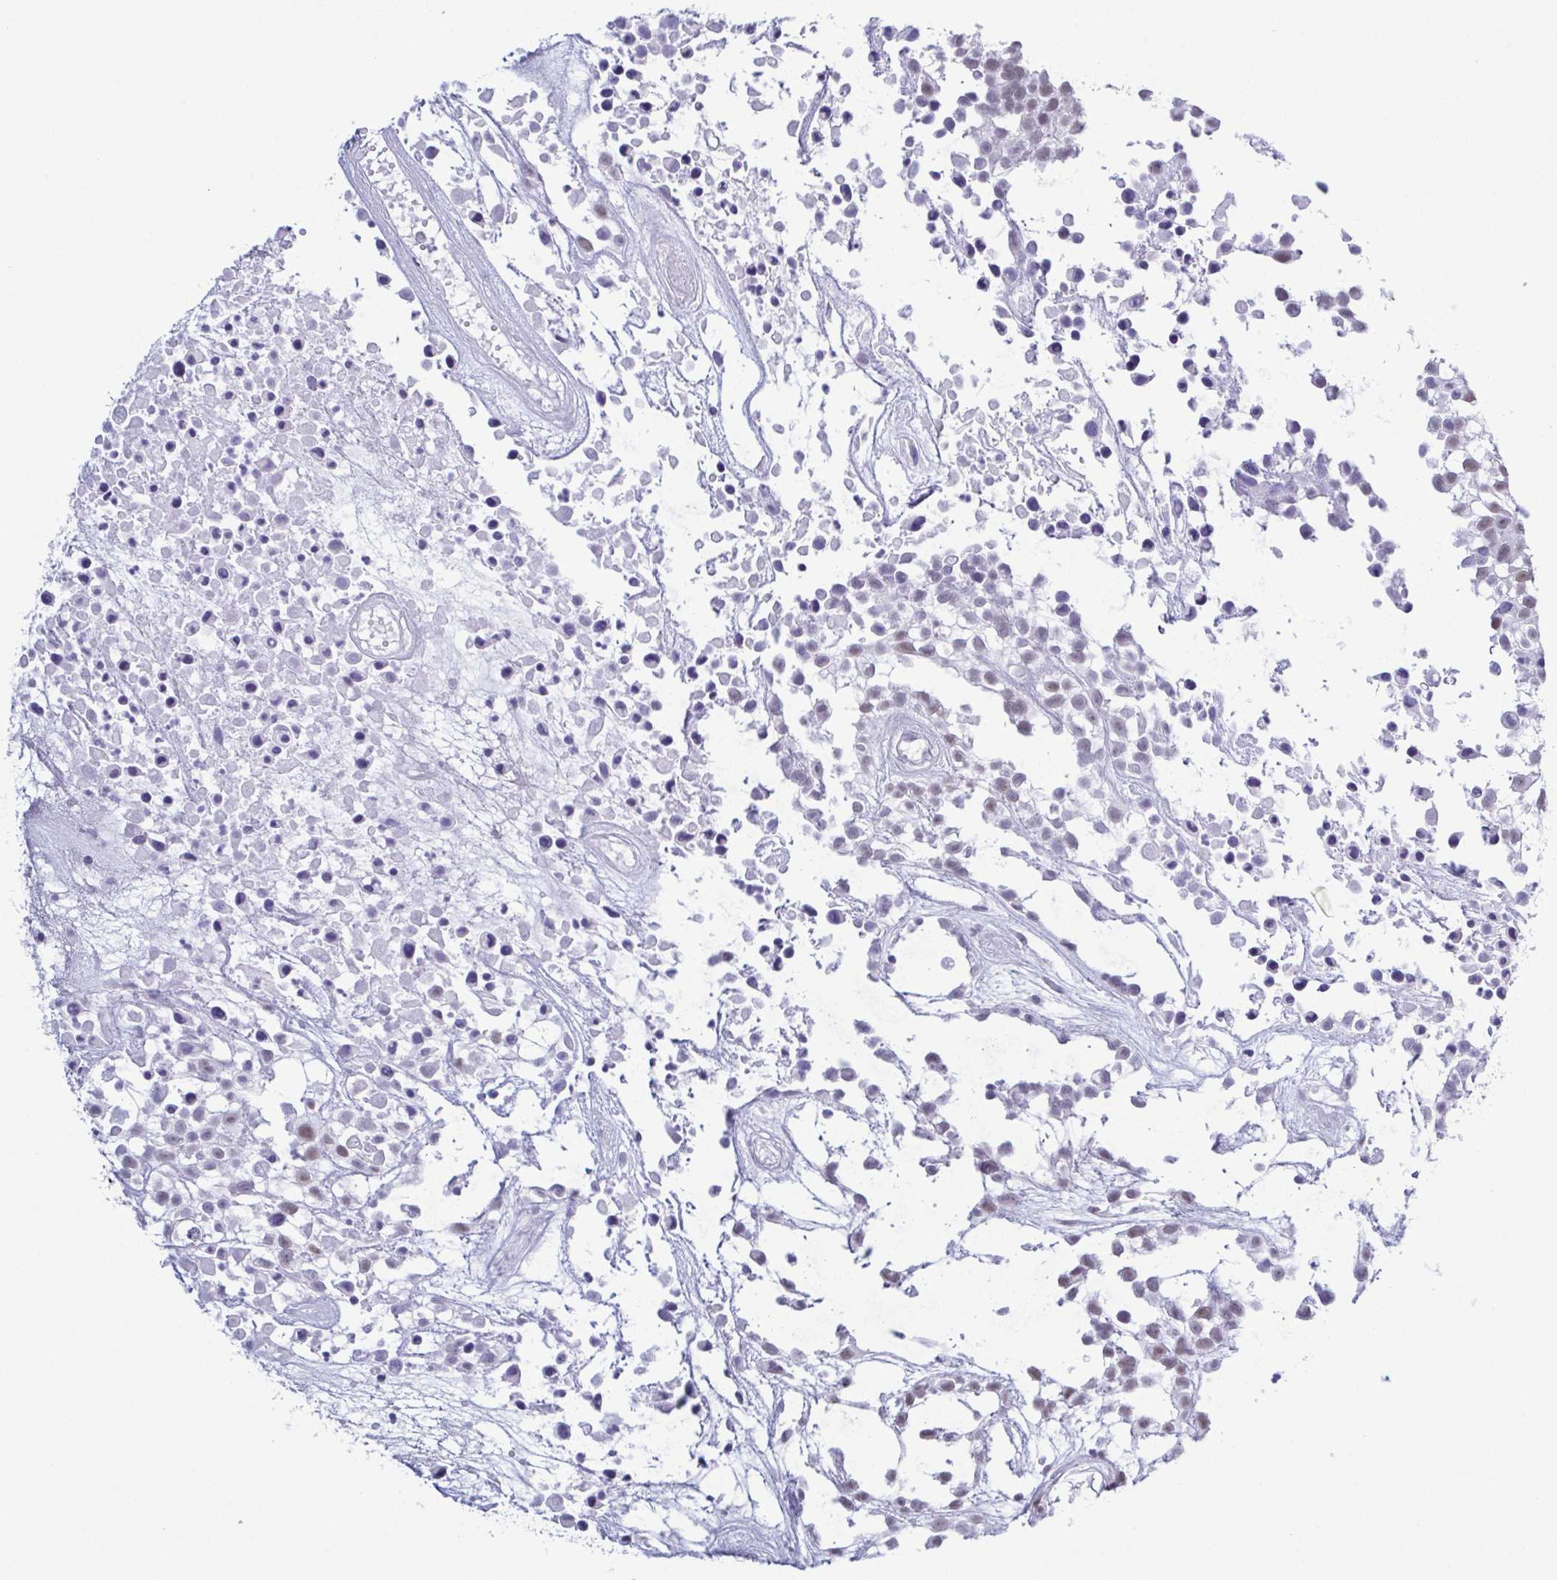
{"staining": {"intensity": "weak", "quantity": "<25%", "location": "nuclear"}, "tissue": "urothelial cancer", "cell_type": "Tumor cells", "image_type": "cancer", "snomed": [{"axis": "morphology", "description": "Urothelial carcinoma, High grade"}, {"axis": "topography", "description": "Urinary bladder"}], "caption": "IHC of human urothelial cancer reveals no expression in tumor cells. (Immunohistochemistry, brightfield microscopy, high magnification).", "gene": "SUGP2", "patient": {"sex": "male", "age": 56}}